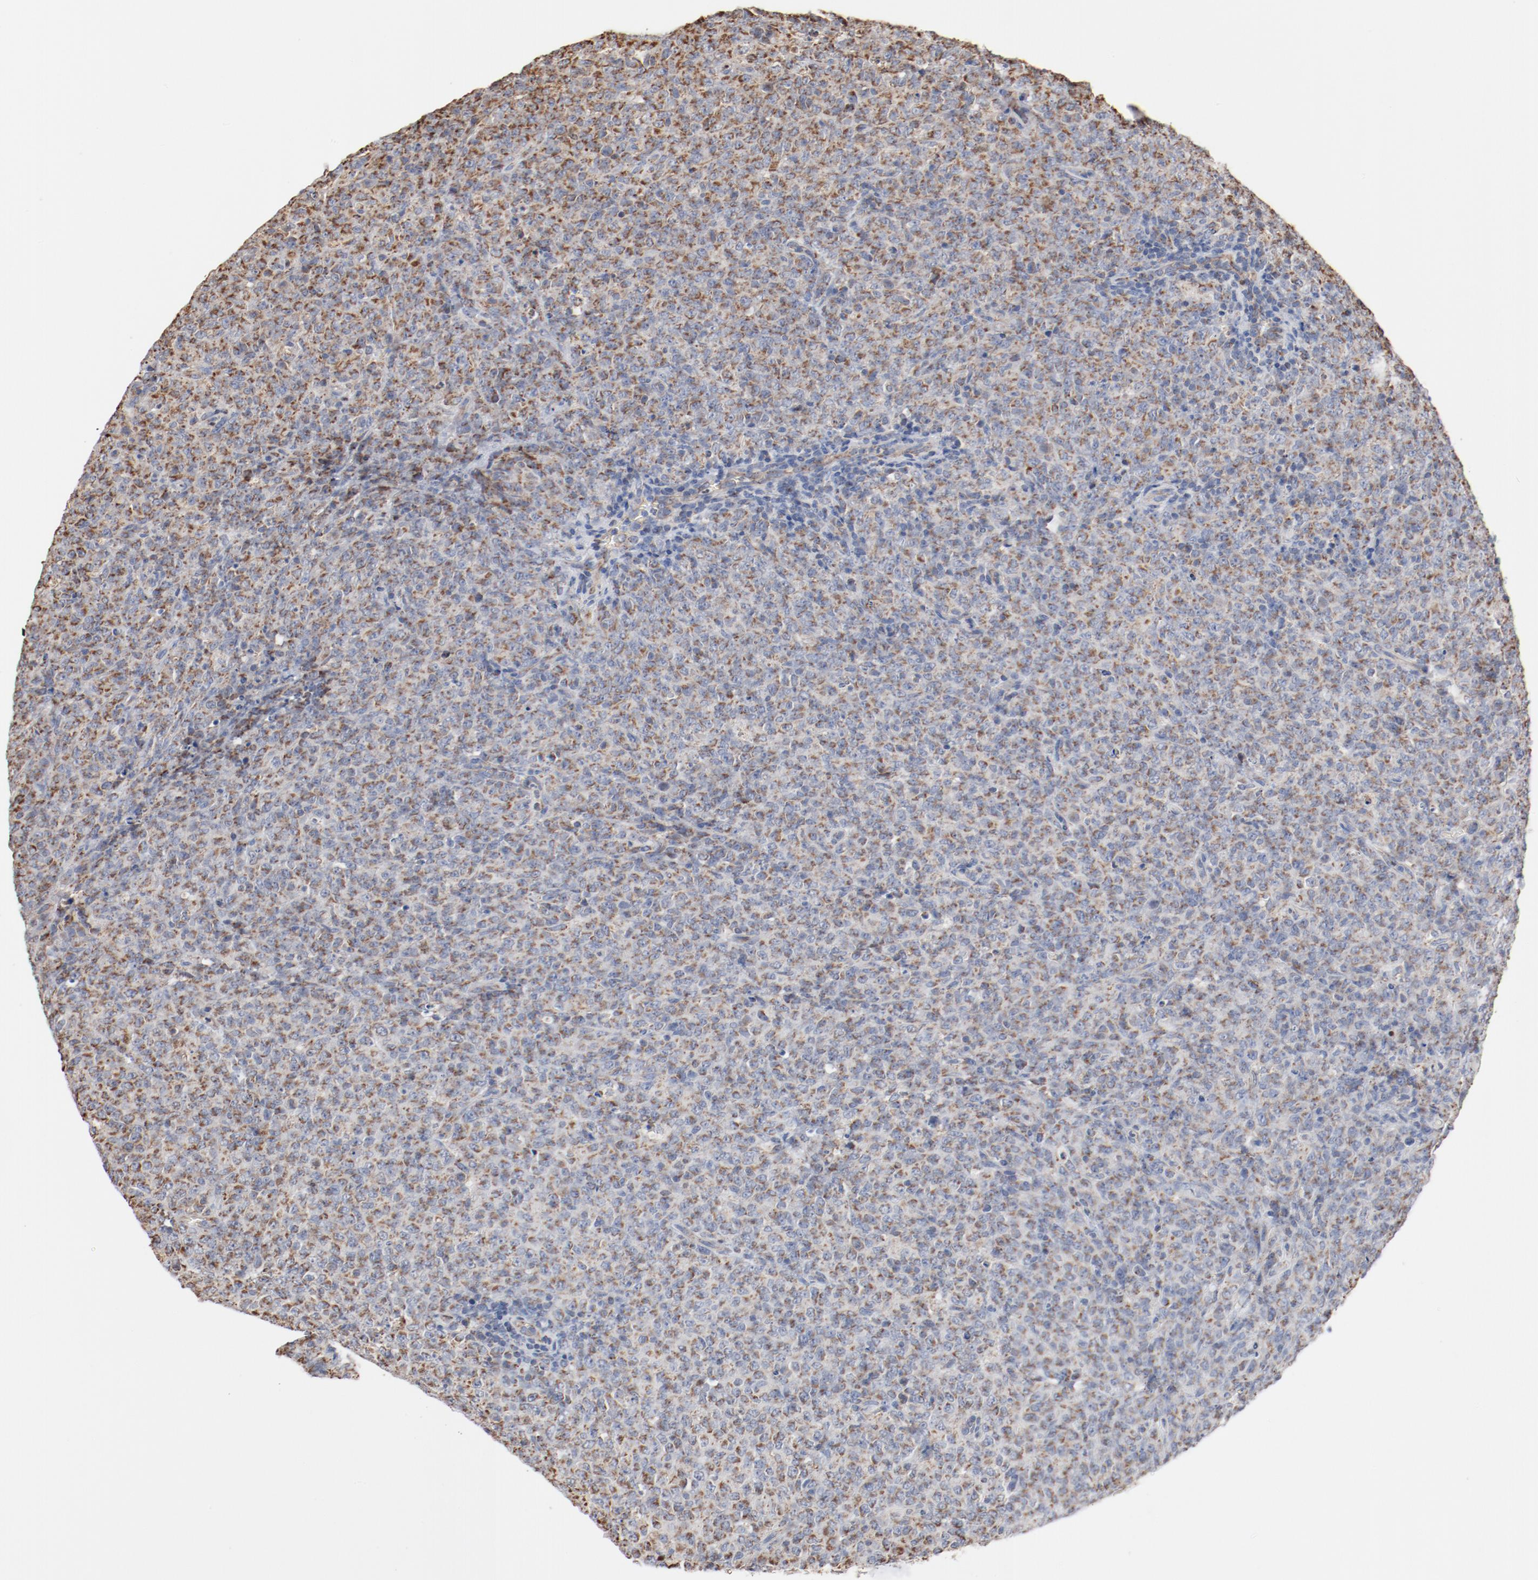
{"staining": {"intensity": "weak", "quantity": ">75%", "location": "cytoplasmic/membranous"}, "tissue": "lymphoma", "cell_type": "Tumor cells", "image_type": "cancer", "snomed": [{"axis": "morphology", "description": "Malignant lymphoma, non-Hodgkin's type, High grade"}, {"axis": "topography", "description": "Tonsil"}], "caption": "Lymphoma was stained to show a protein in brown. There is low levels of weak cytoplasmic/membranous staining in about >75% of tumor cells. The staining was performed using DAB (3,3'-diaminobenzidine) to visualize the protein expression in brown, while the nuclei were stained in blue with hematoxylin (Magnification: 20x).", "gene": "NDUFS4", "patient": {"sex": "female", "age": 36}}